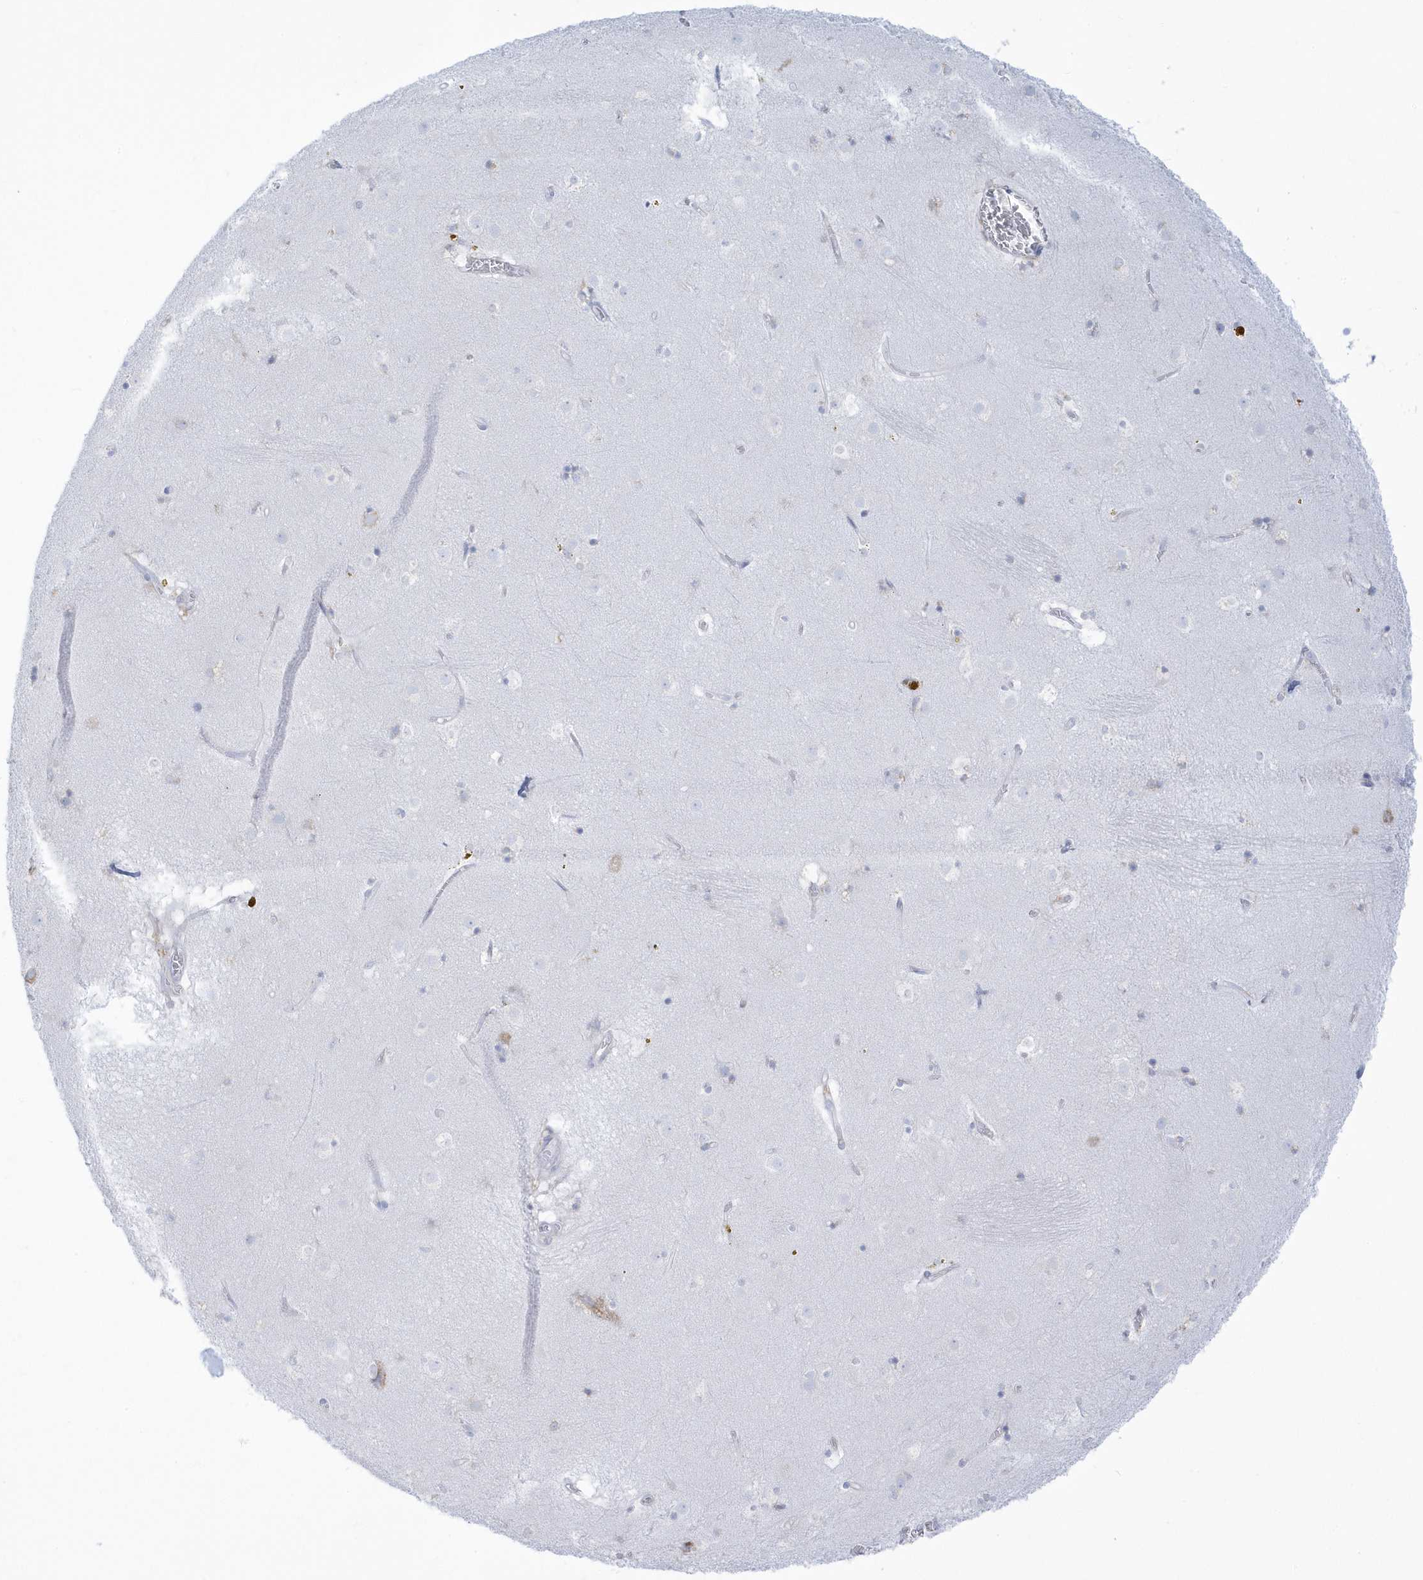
{"staining": {"intensity": "negative", "quantity": "none", "location": "none"}, "tissue": "caudate", "cell_type": "Glial cells", "image_type": "normal", "snomed": [{"axis": "morphology", "description": "Normal tissue, NOS"}, {"axis": "topography", "description": "Lateral ventricle wall"}], "caption": "IHC micrograph of normal caudate: caudate stained with DAB shows no significant protein positivity in glial cells. (Brightfield microscopy of DAB (3,3'-diaminobenzidine) immunohistochemistry at high magnification).", "gene": "PDIA6", "patient": {"sex": "male", "age": 70}}